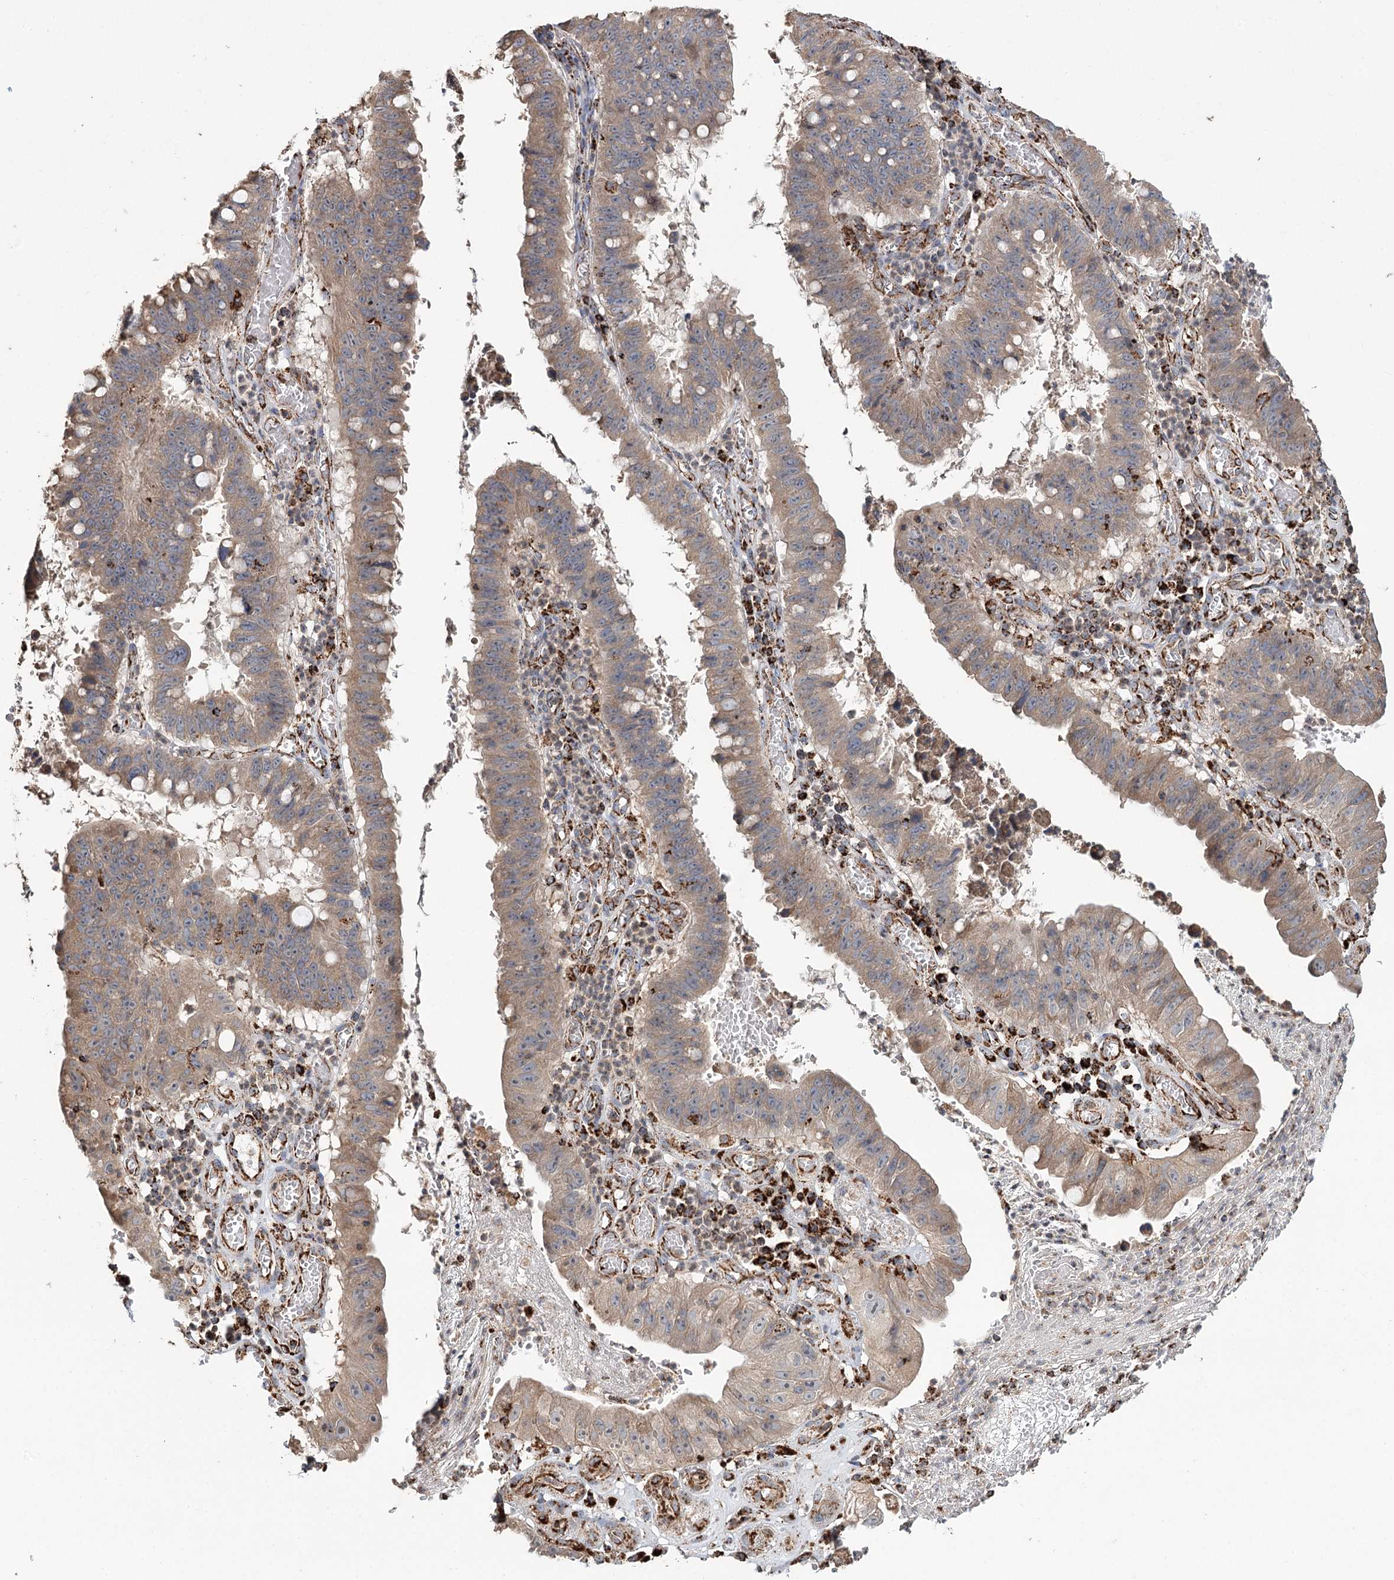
{"staining": {"intensity": "moderate", "quantity": "<25%", "location": "cytoplasmic/membranous"}, "tissue": "stomach cancer", "cell_type": "Tumor cells", "image_type": "cancer", "snomed": [{"axis": "morphology", "description": "Adenocarcinoma, NOS"}, {"axis": "topography", "description": "Stomach"}], "caption": "Immunohistochemistry (IHC) (DAB (3,3'-diaminobenzidine)) staining of stomach cancer displays moderate cytoplasmic/membranous protein expression in about <25% of tumor cells.", "gene": "APH1A", "patient": {"sex": "male", "age": 59}}